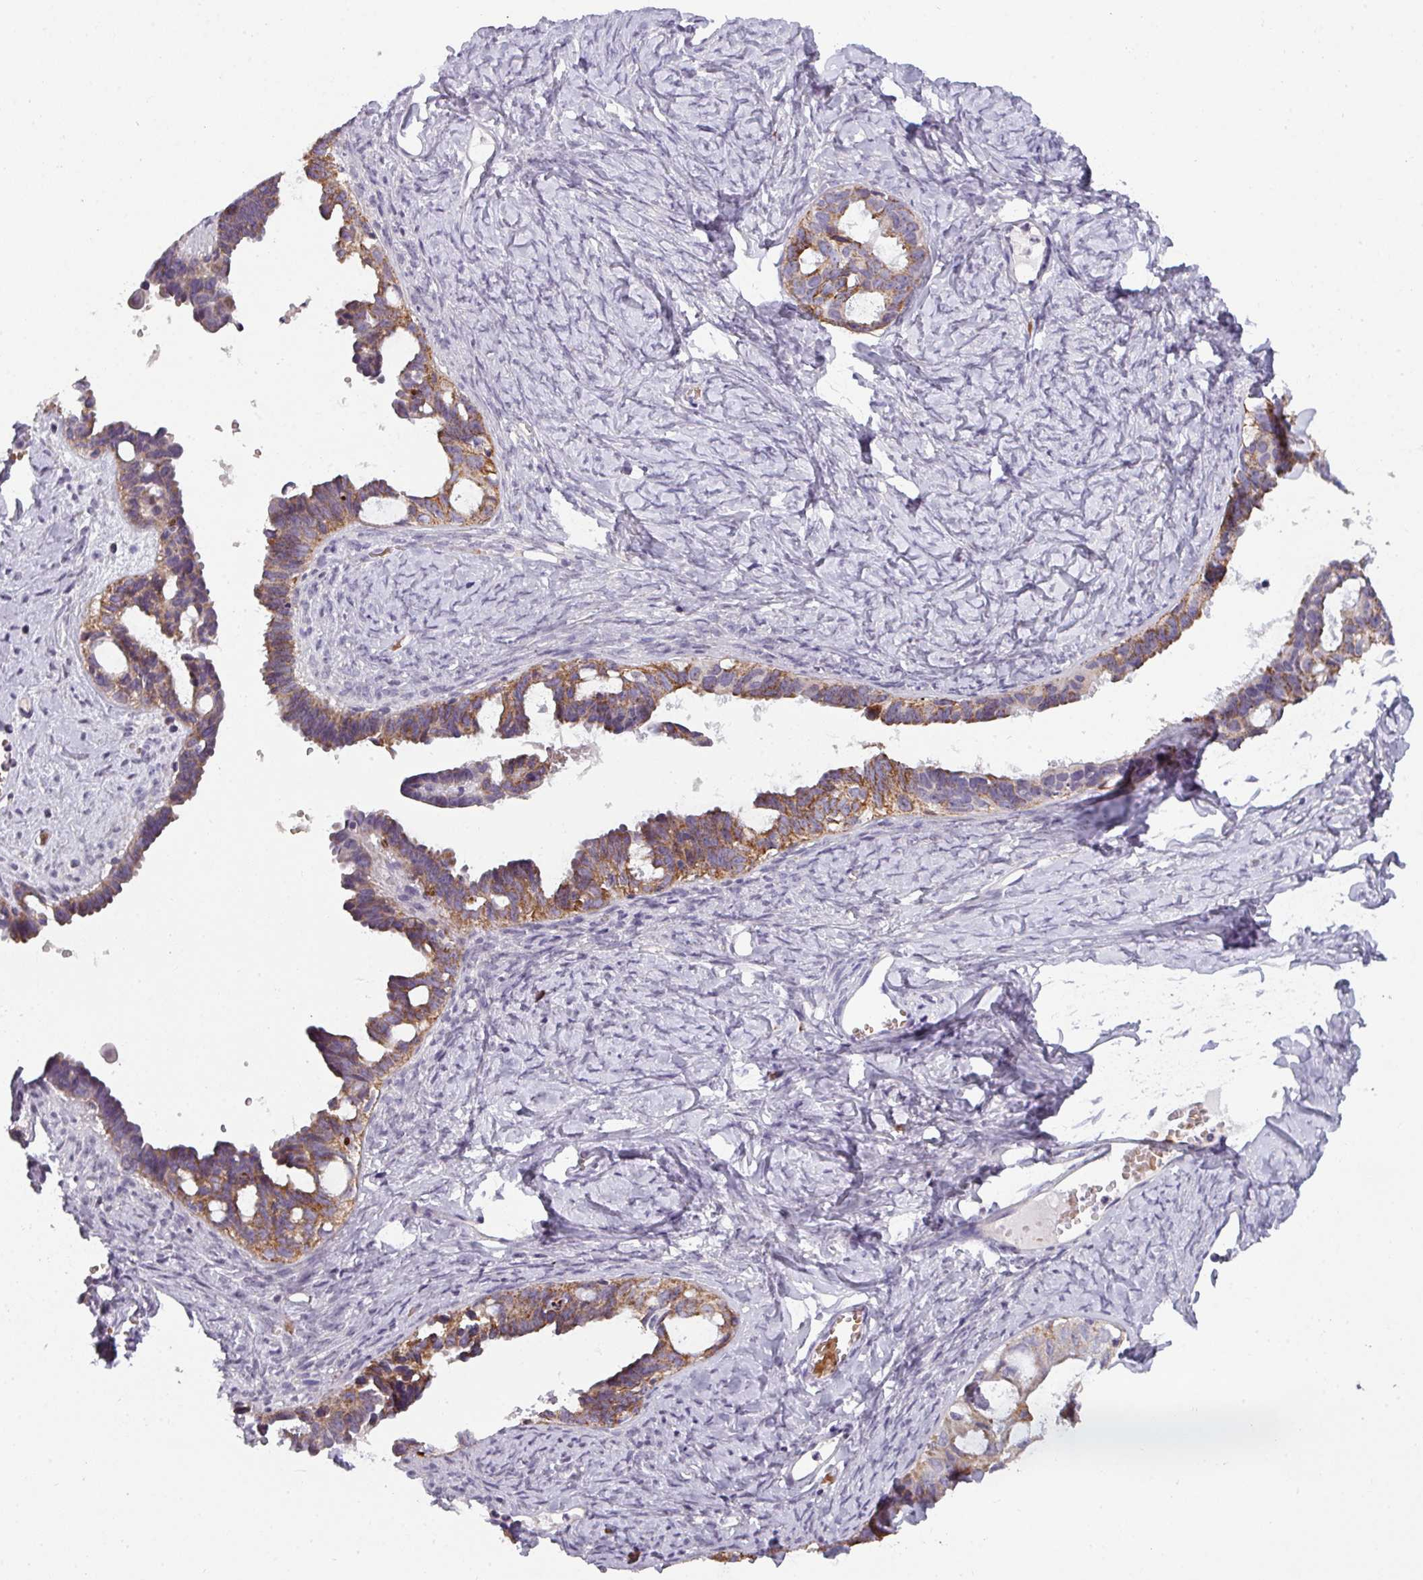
{"staining": {"intensity": "moderate", "quantity": ">75%", "location": "cytoplasmic/membranous"}, "tissue": "ovarian cancer", "cell_type": "Tumor cells", "image_type": "cancer", "snomed": [{"axis": "morphology", "description": "Cystadenocarcinoma, serous, NOS"}, {"axis": "topography", "description": "Ovary"}], "caption": "Immunohistochemistry histopathology image of neoplastic tissue: ovarian cancer (serous cystadenocarcinoma) stained using immunohistochemistry (IHC) shows medium levels of moderate protein expression localized specifically in the cytoplasmic/membranous of tumor cells, appearing as a cytoplasmic/membranous brown color.", "gene": "C2orf68", "patient": {"sex": "female", "age": 69}}